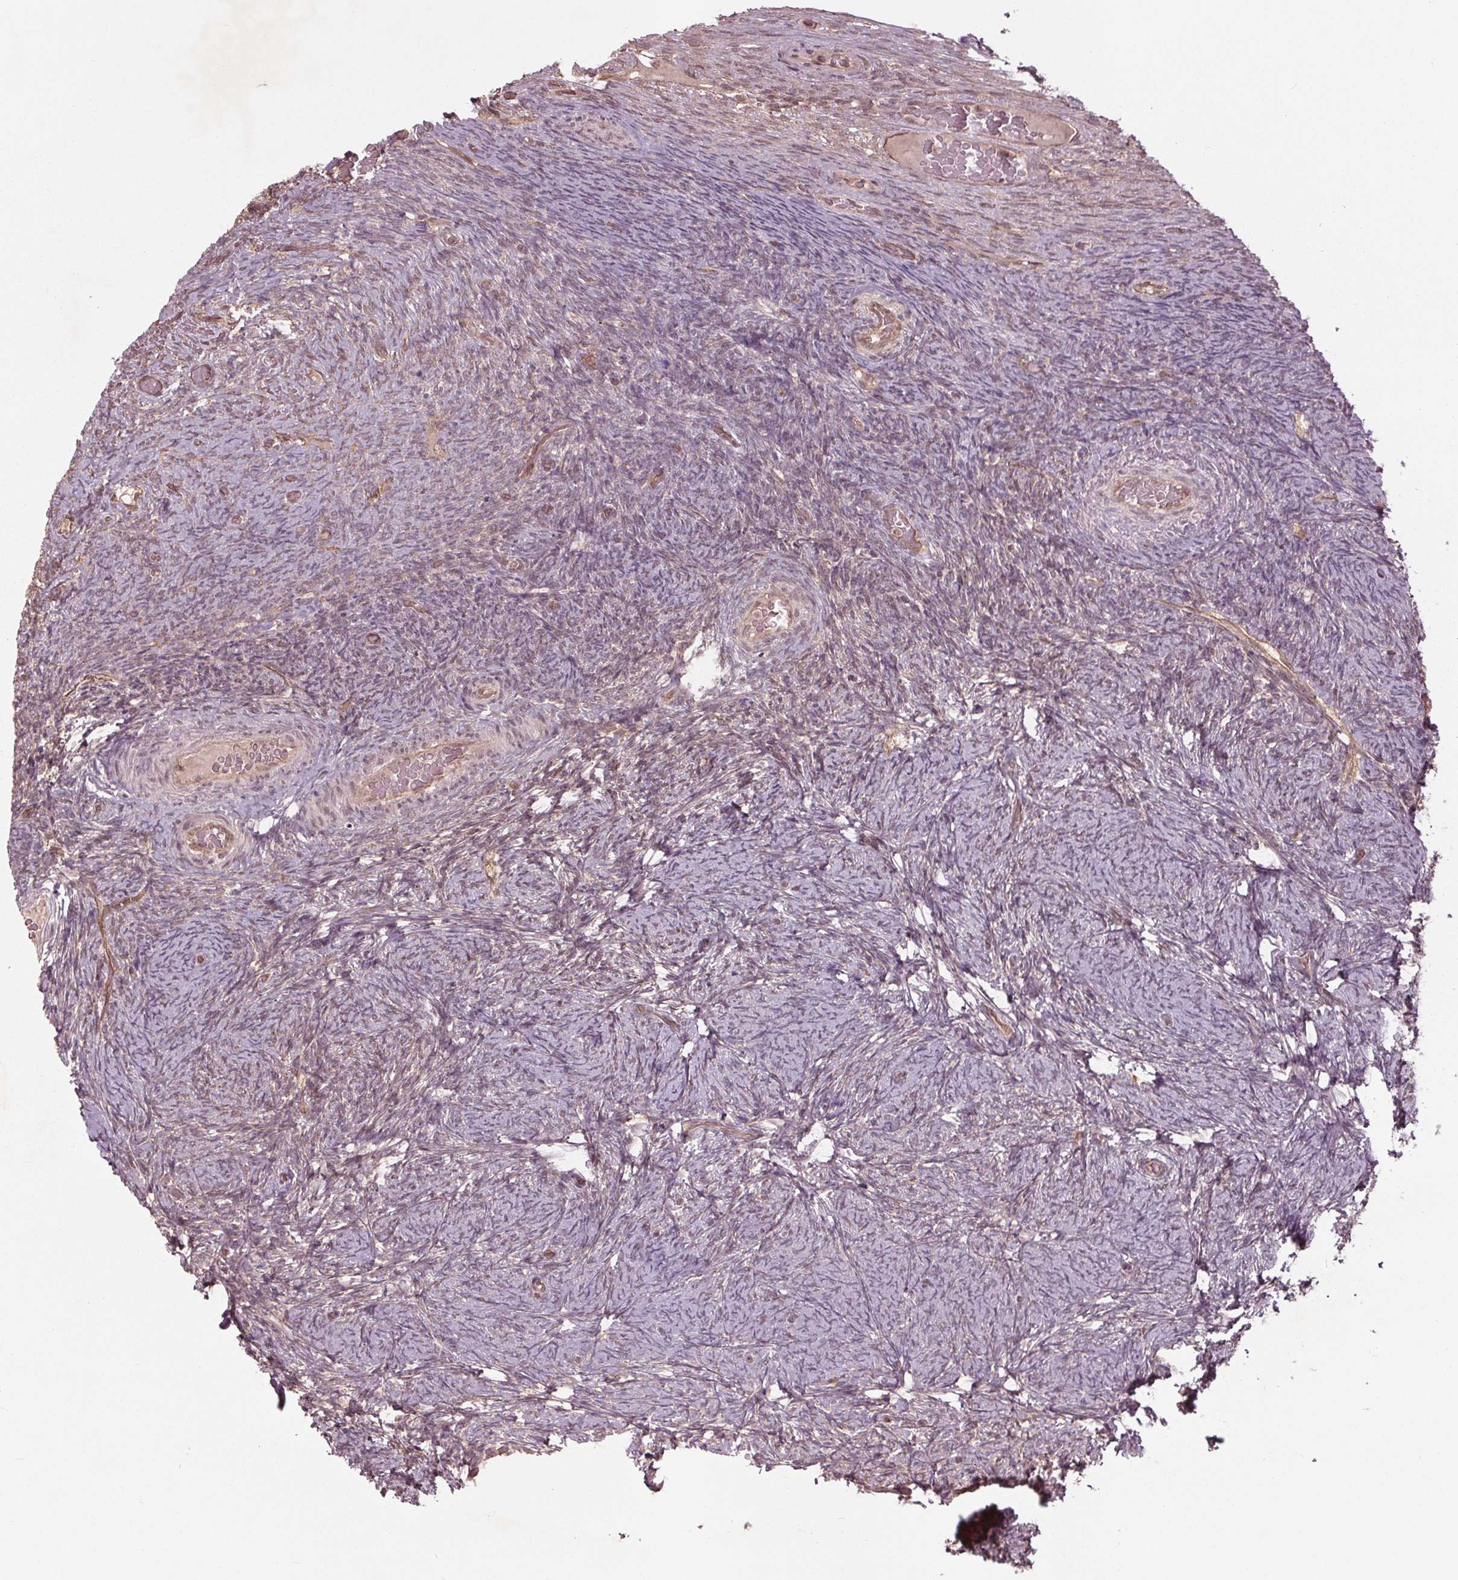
{"staining": {"intensity": "weak", "quantity": "<25%", "location": "cytoplasmic/membranous,nuclear"}, "tissue": "ovary", "cell_type": "Ovarian stroma cells", "image_type": "normal", "snomed": [{"axis": "morphology", "description": "Normal tissue, NOS"}, {"axis": "topography", "description": "Ovary"}], "caption": "Ovarian stroma cells show no significant positivity in benign ovary. Nuclei are stained in blue.", "gene": "BTBD1", "patient": {"sex": "female", "age": 34}}